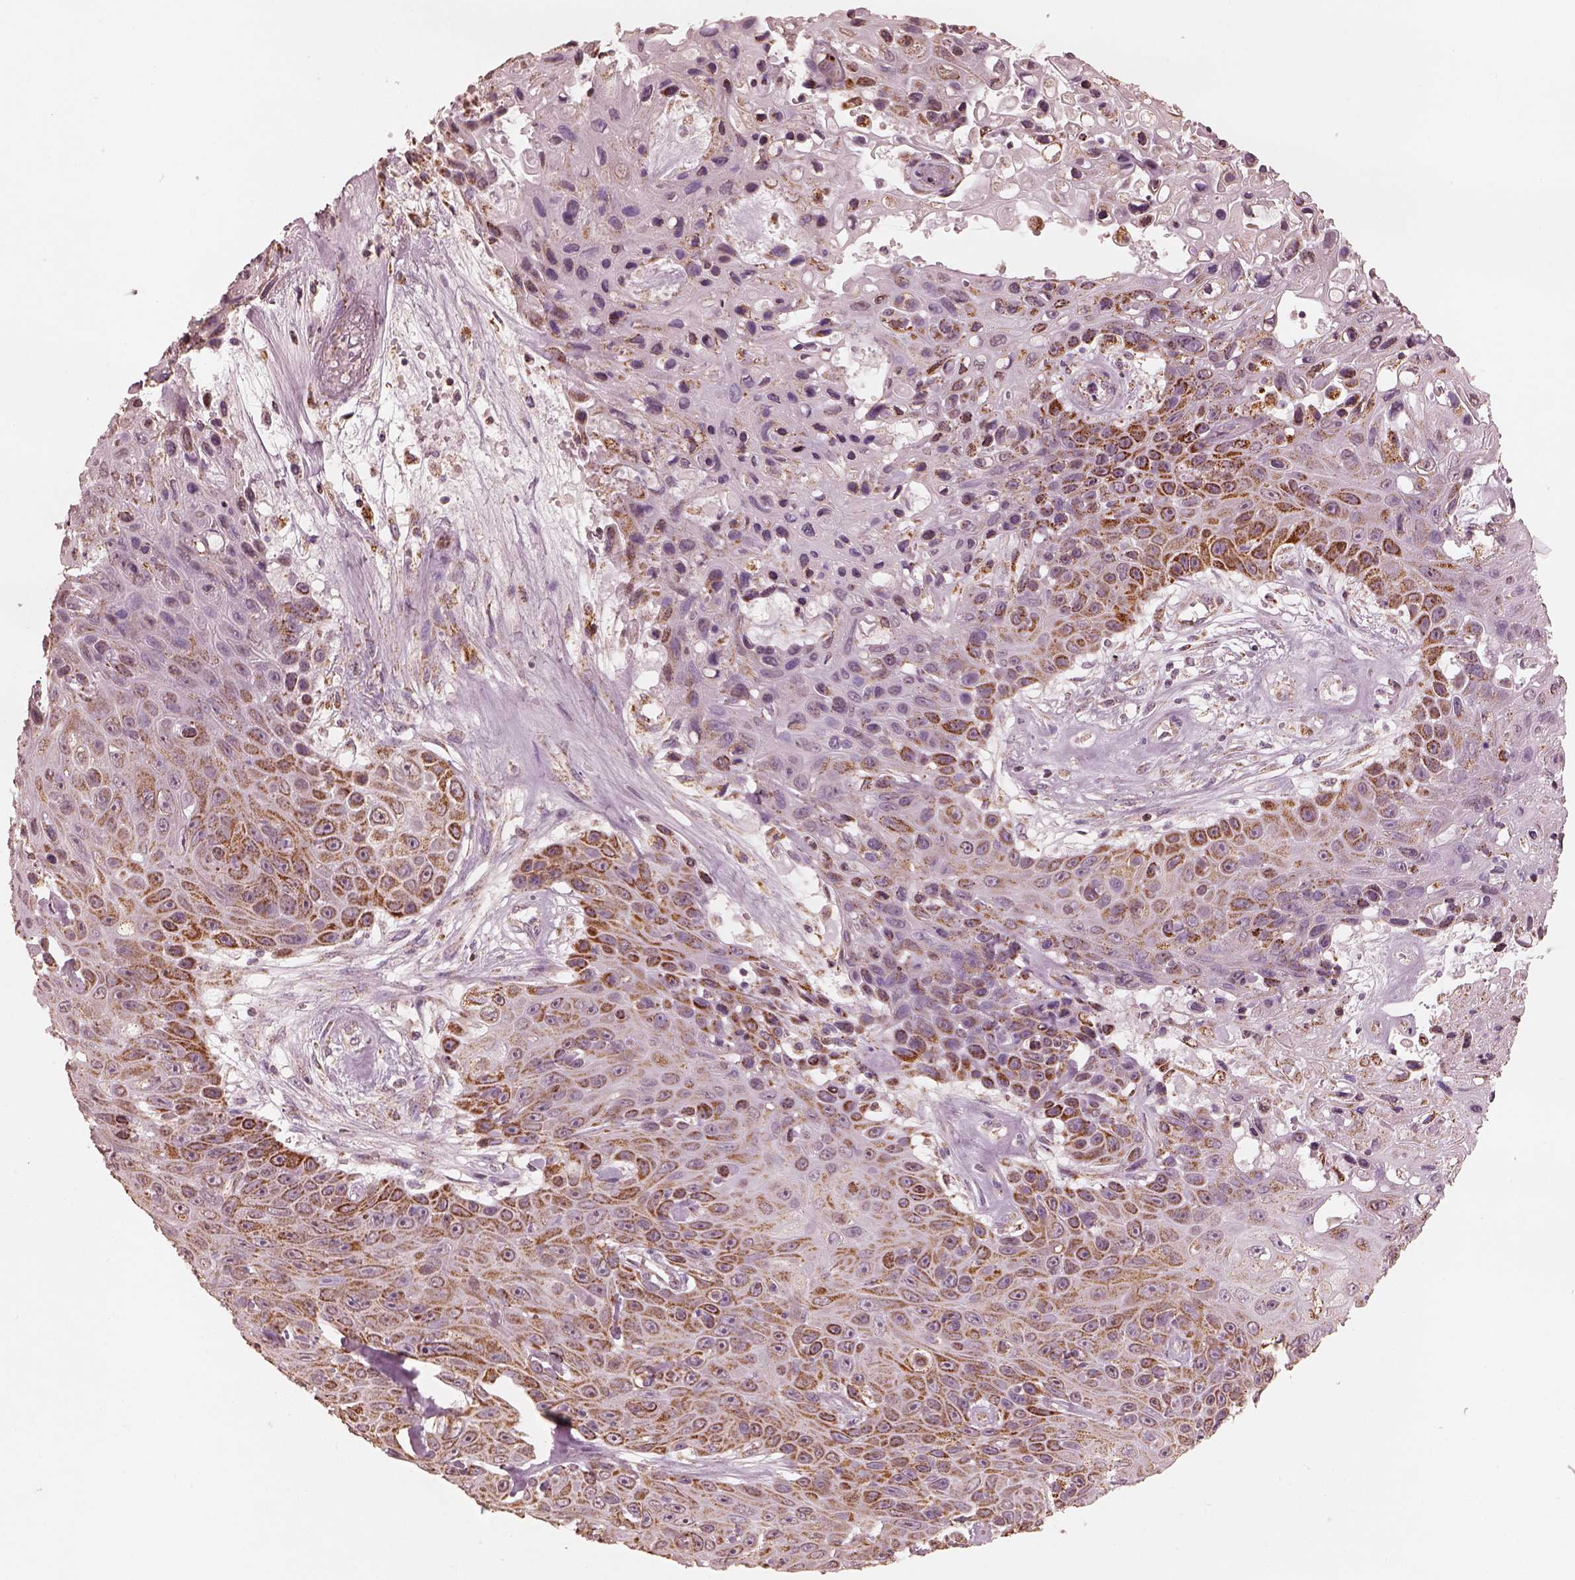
{"staining": {"intensity": "strong", "quantity": ">75%", "location": "cytoplasmic/membranous"}, "tissue": "skin cancer", "cell_type": "Tumor cells", "image_type": "cancer", "snomed": [{"axis": "morphology", "description": "Squamous cell carcinoma, NOS"}, {"axis": "topography", "description": "Skin"}], "caption": "Skin cancer stained with a protein marker displays strong staining in tumor cells.", "gene": "ENTPD6", "patient": {"sex": "male", "age": 82}}